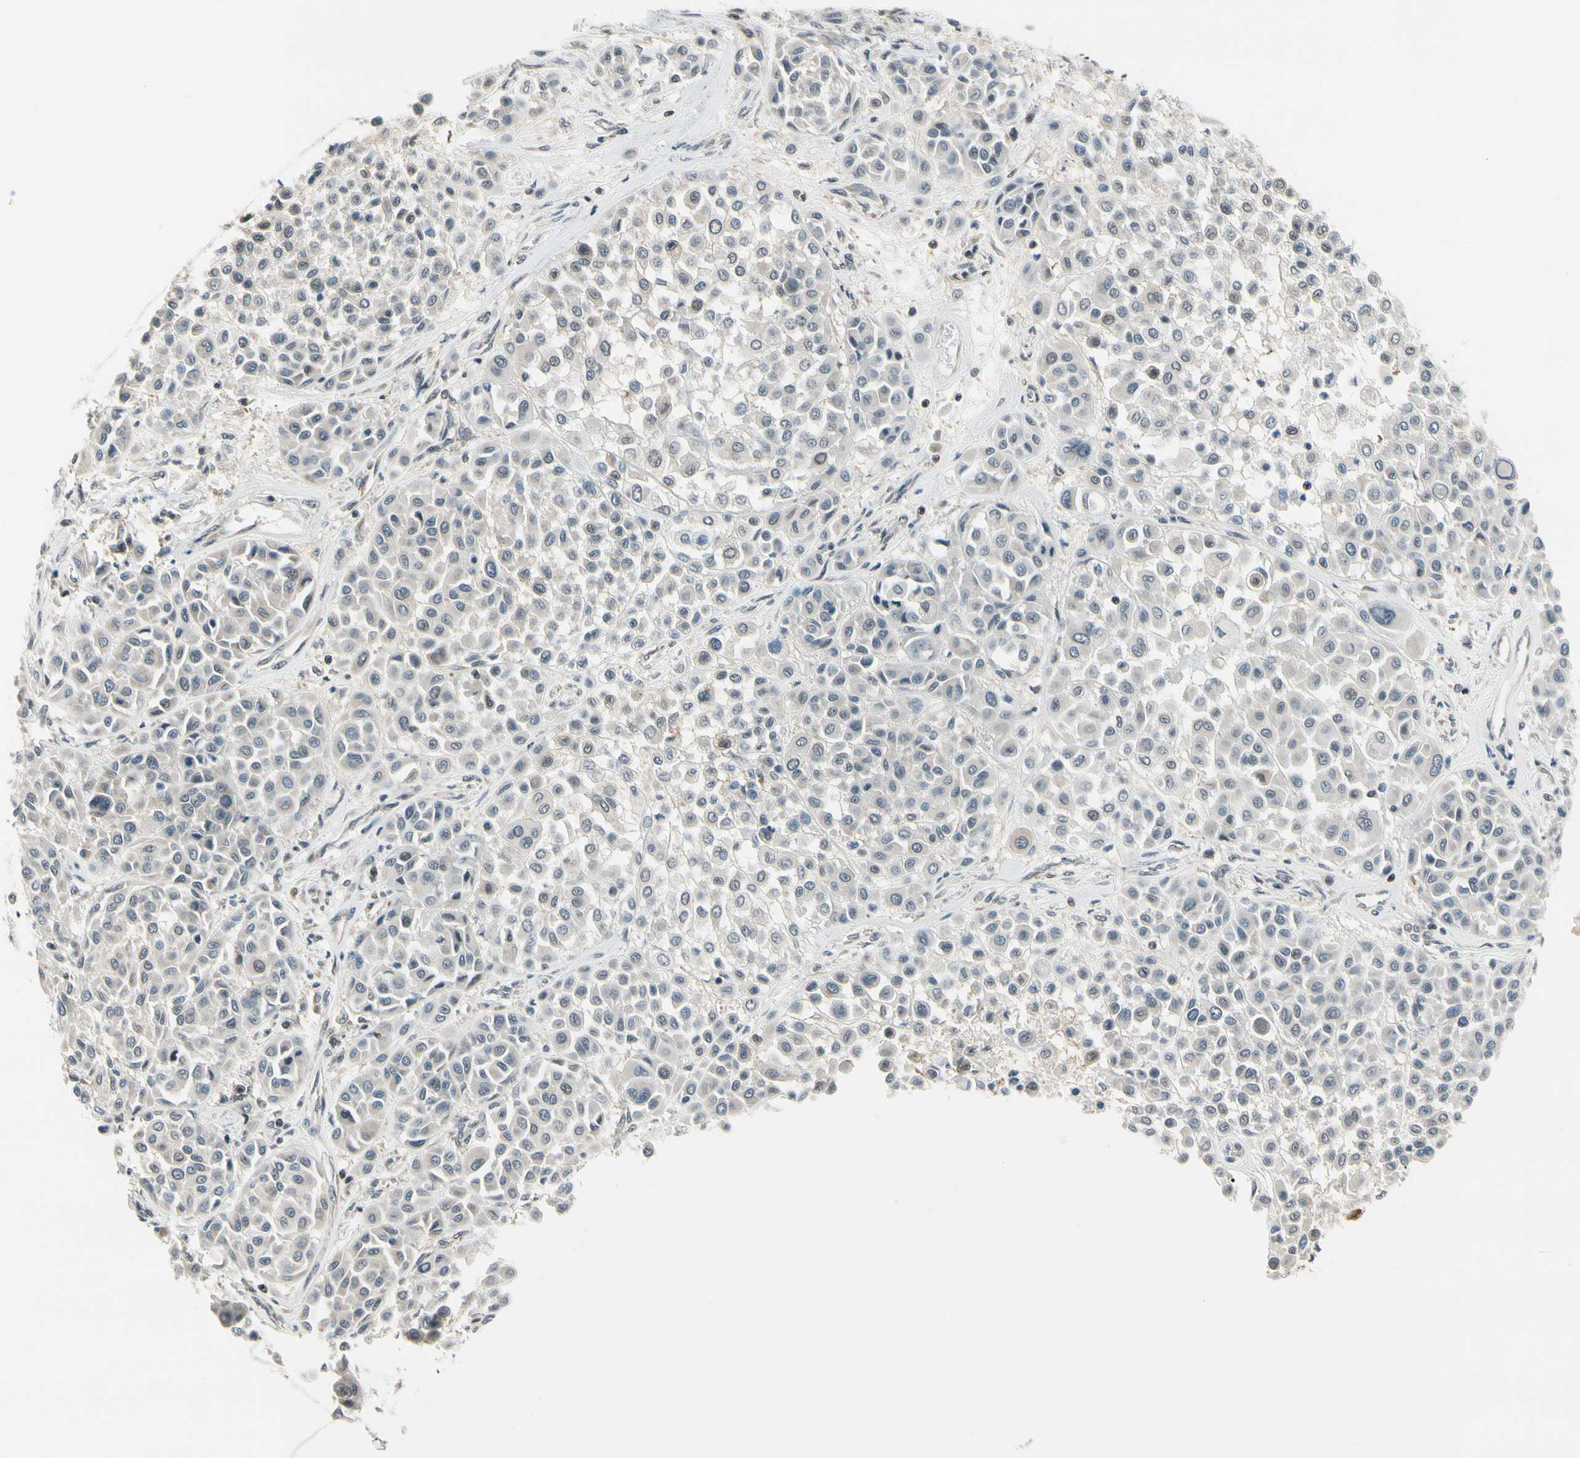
{"staining": {"intensity": "weak", "quantity": "<25%", "location": "cytoplasmic/membranous"}, "tissue": "melanoma", "cell_type": "Tumor cells", "image_type": "cancer", "snomed": [{"axis": "morphology", "description": "Malignant melanoma, Metastatic site"}, {"axis": "topography", "description": "Soft tissue"}], "caption": "Malignant melanoma (metastatic site) stained for a protein using IHC demonstrates no staining tumor cells.", "gene": "TAF12", "patient": {"sex": "male", "age": 41}}